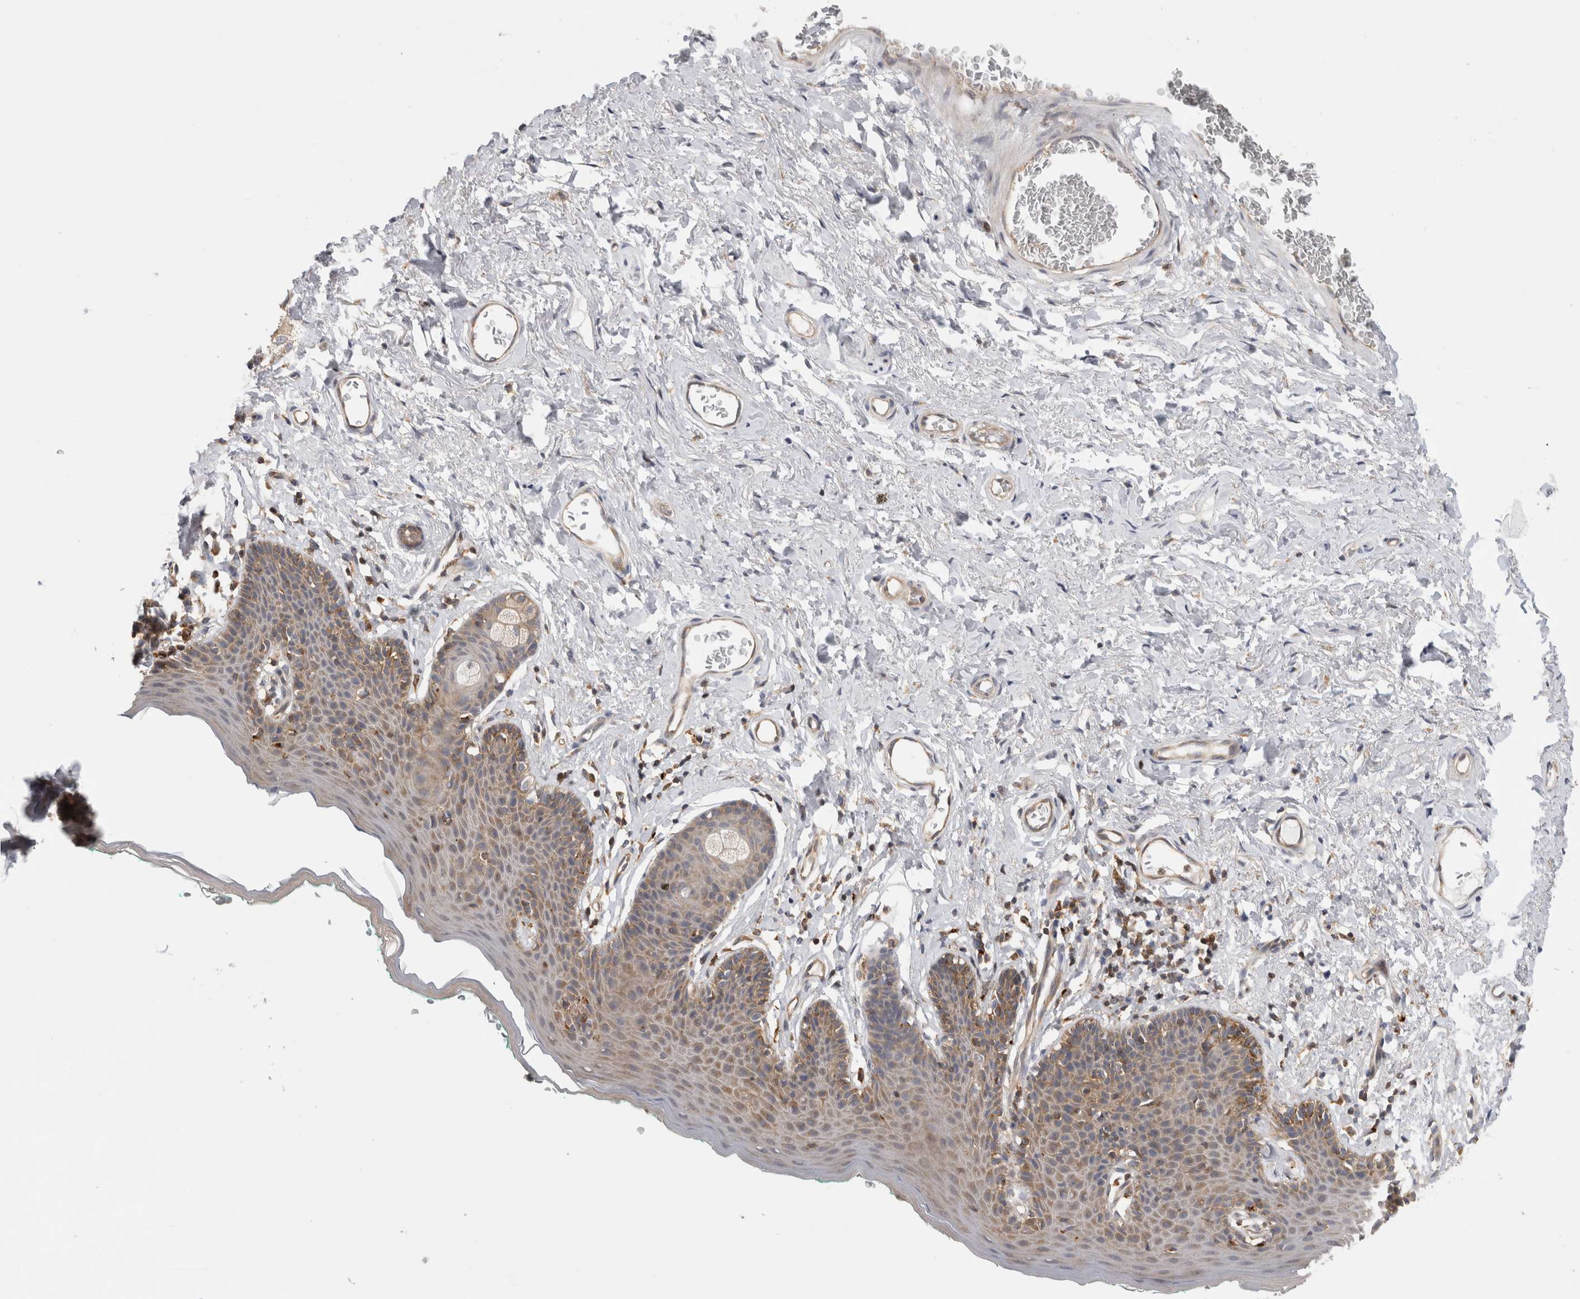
{"staining": {"intensity": "moderate", "quantity": ">75%", "location": "cytoplasmic/membranous"}, "tissue": "skin", "cell_type": "Epidermal cells", "image_type": "normal", "snomed": [{"axis": "morphology", "description": "Normal tissue, NOS"}, {"axis": "topography", "description": "Vulva"}], "caption": "Immunohistochemistry photomicrograph of unremarkable skin stained for a protein (brown), which demonstrates medium levels of moderate cytoplasmic/membranous expression in about >75% of epidermal cells.", "gene": "GRIK2", "patient": {"sex": "female", "age": 66}}